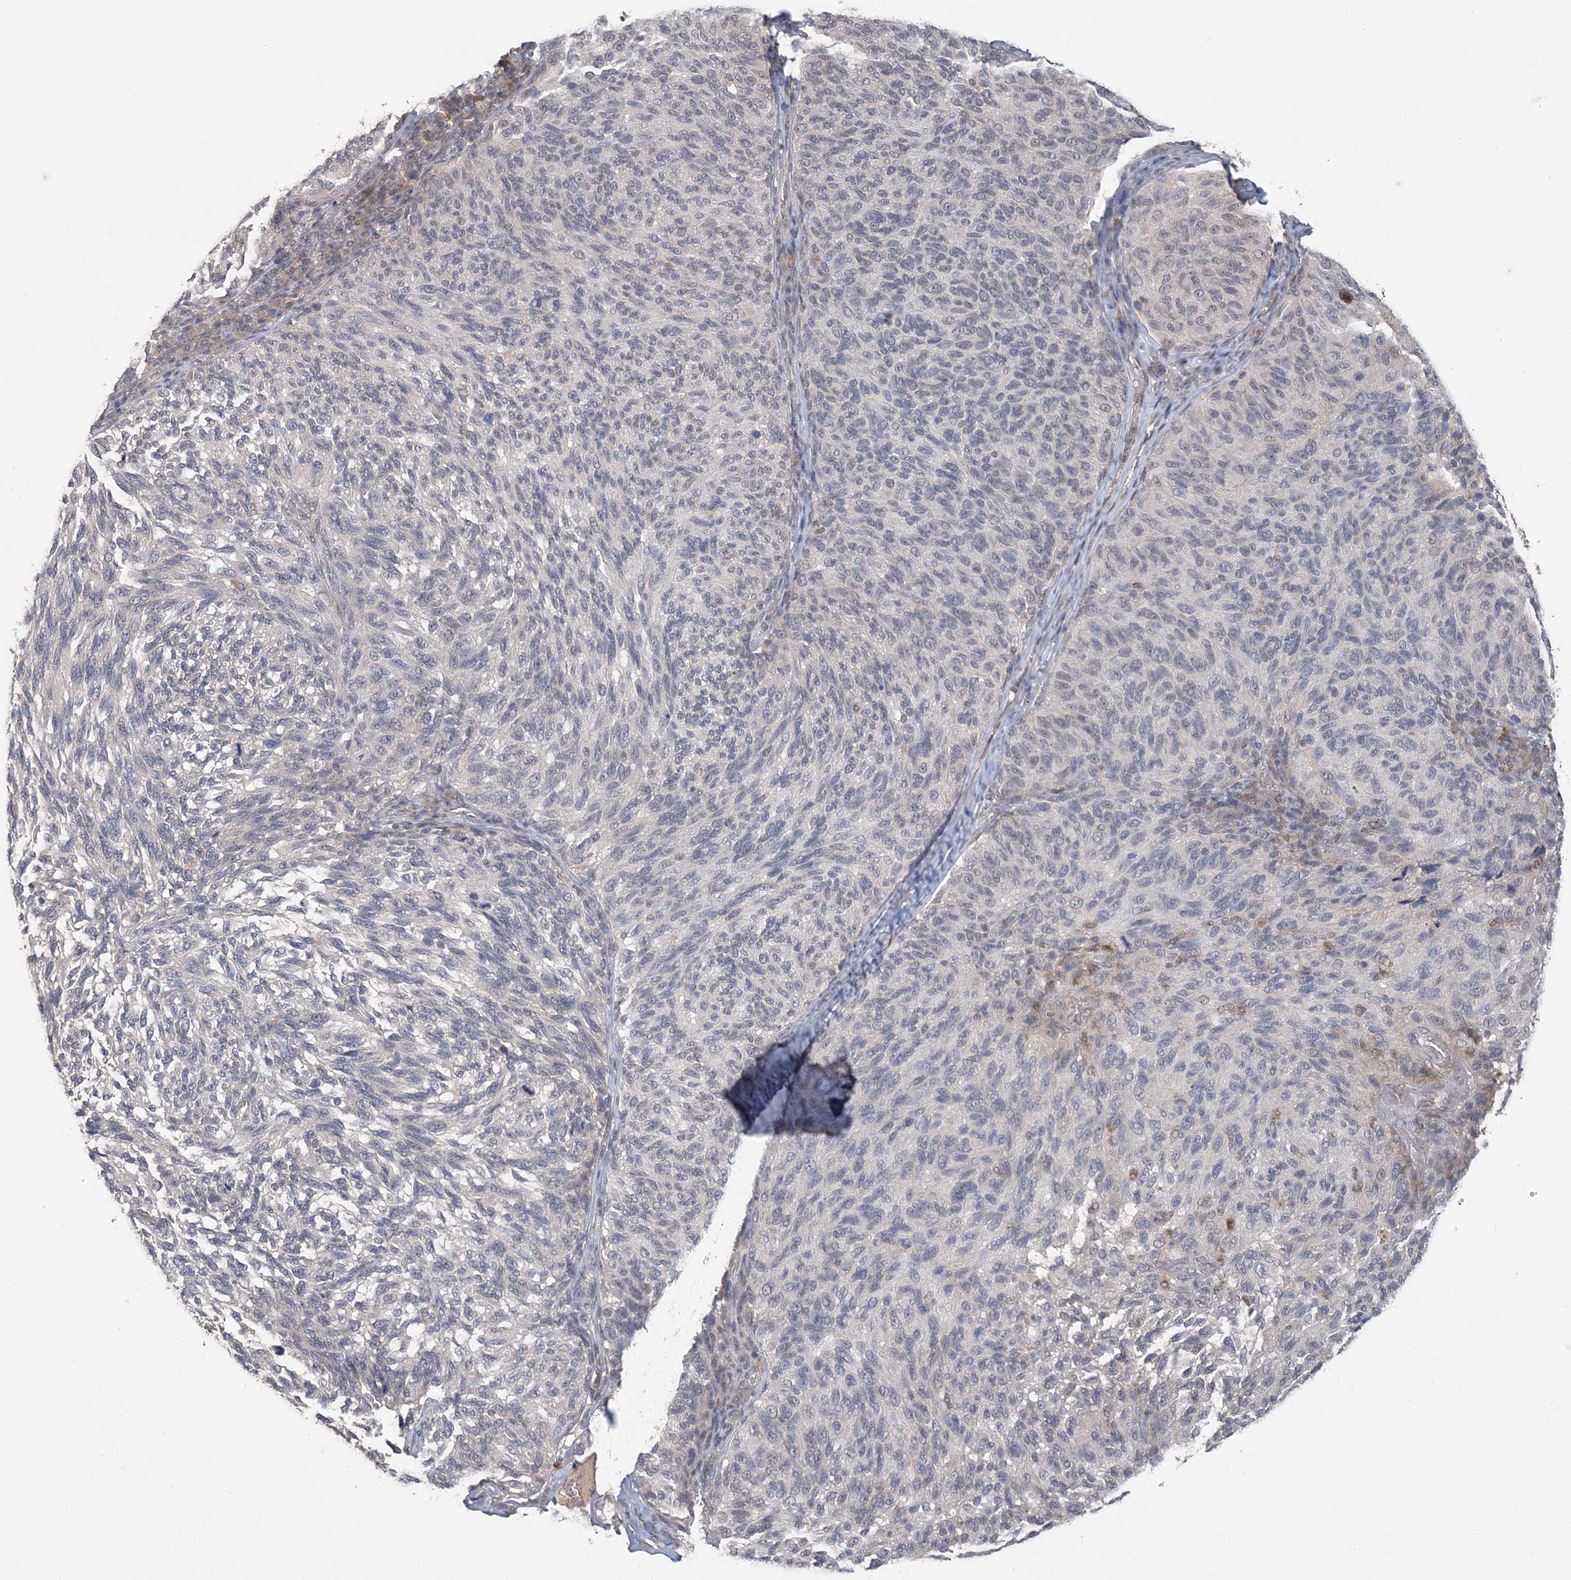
{"staining": {"intensity": "negative", "quantity": "none", "location": "none"}, "tissue": "melanoma", "cell_type": "Tumor cells", "image_type": "cancer", "snomed": [{"axis": "morphology", "description": "Malignant melanoma, NOS"}, {"axis": "topography", "description": "Skin"}], "caption": "An IHC histopathology image of malignant melanoma is shown. There is no staining in tumor cells of malignant melanoma.", "gene": "ZBTB7A", "patient": {"sex": "female", "age": 73}}